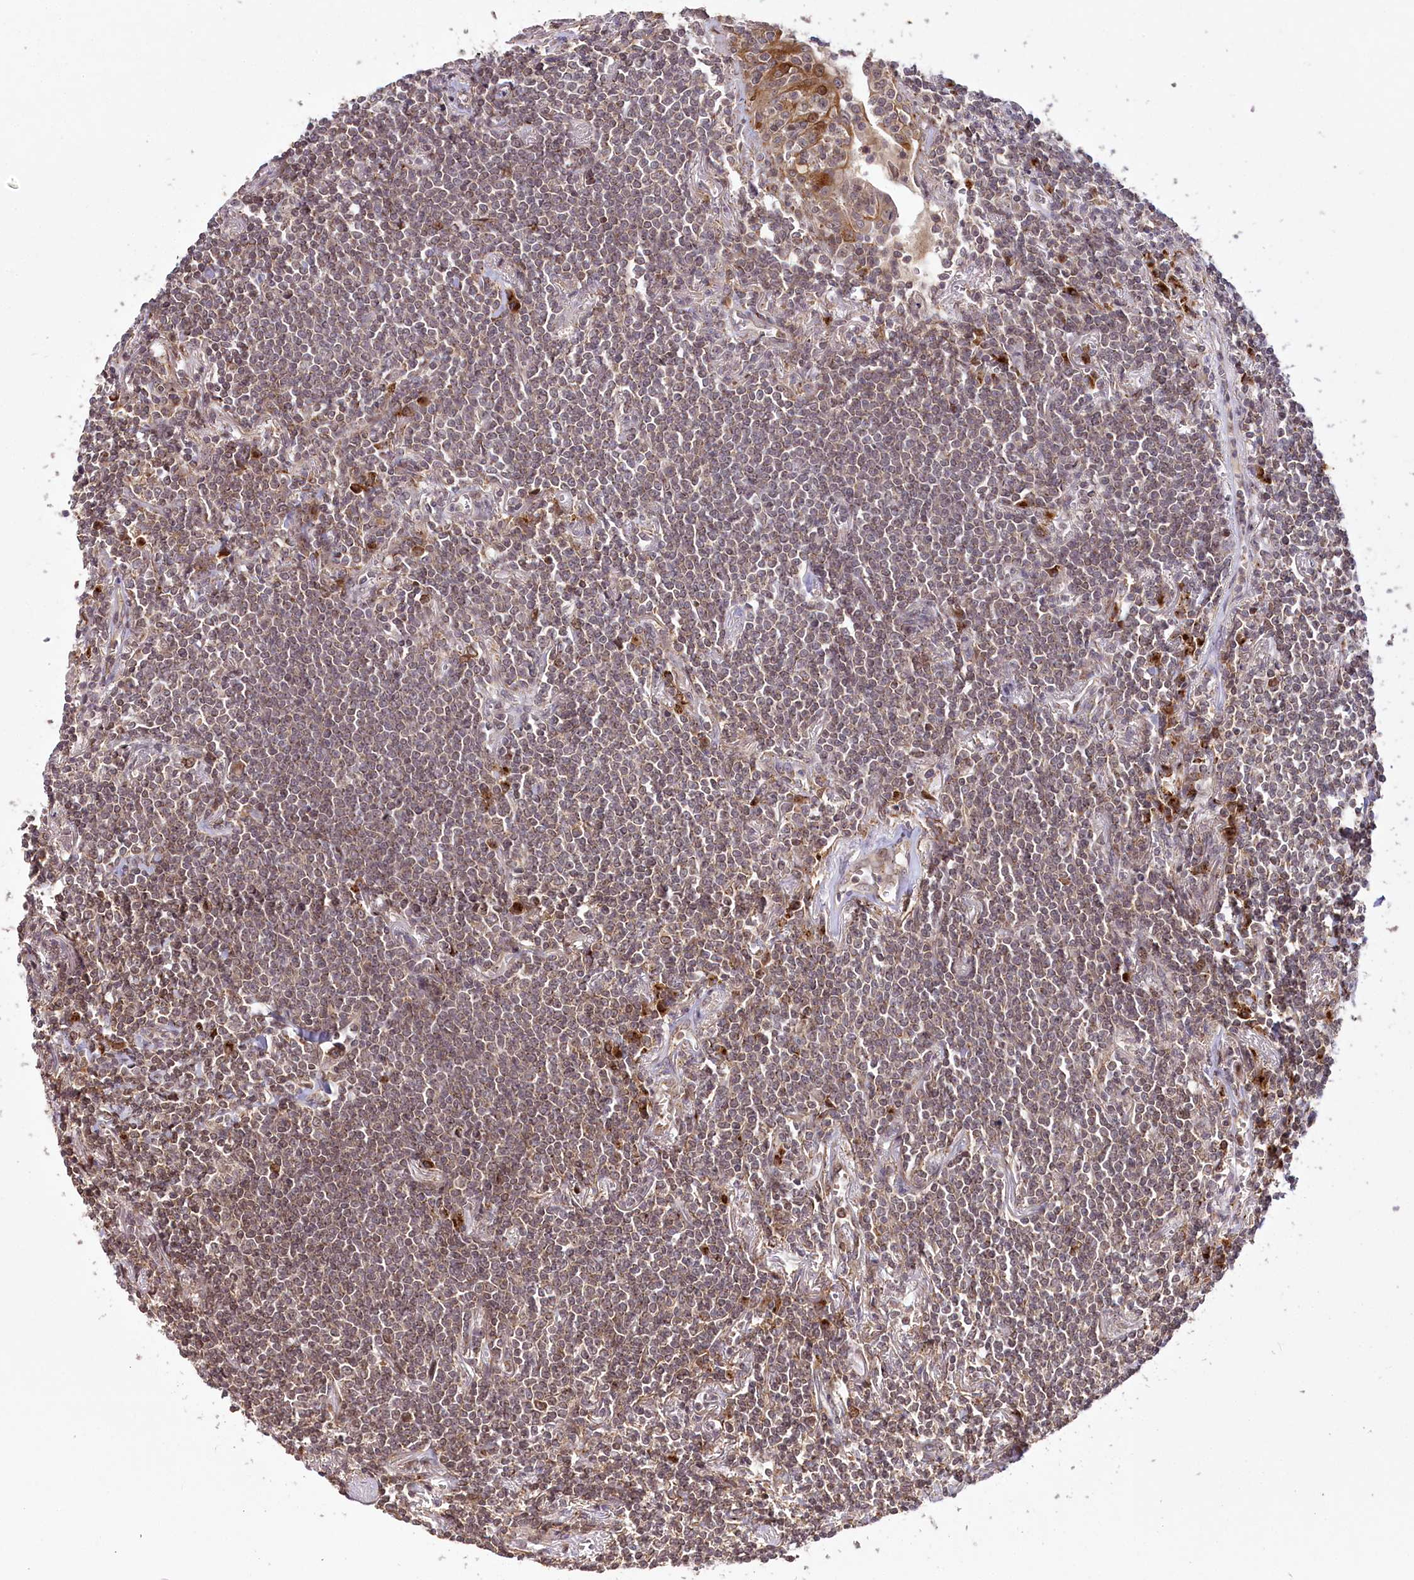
{"staining": {"intensity": "moderate", "quantity": ">75%", "location": "cytoplasmic/membranous"}, "tissue": "lymphoma", "cell_type": "Tumor cells", "image_type": "cancer", "snomed": [{"axis": "morphology", "description": "Malignant lymphoma, non-Hodgkin's type, Low grade"}, {"axis": "topography", "description": "Lung"}], "caption": "A brown stain highlights moderate cytoplasmic/membranous expression of a protein in low-grade malignant lymphoma, non-Hodgkin's type tumor cells.", "gene": "COPG1", "patient": {"sex": "female", "age": 71}}